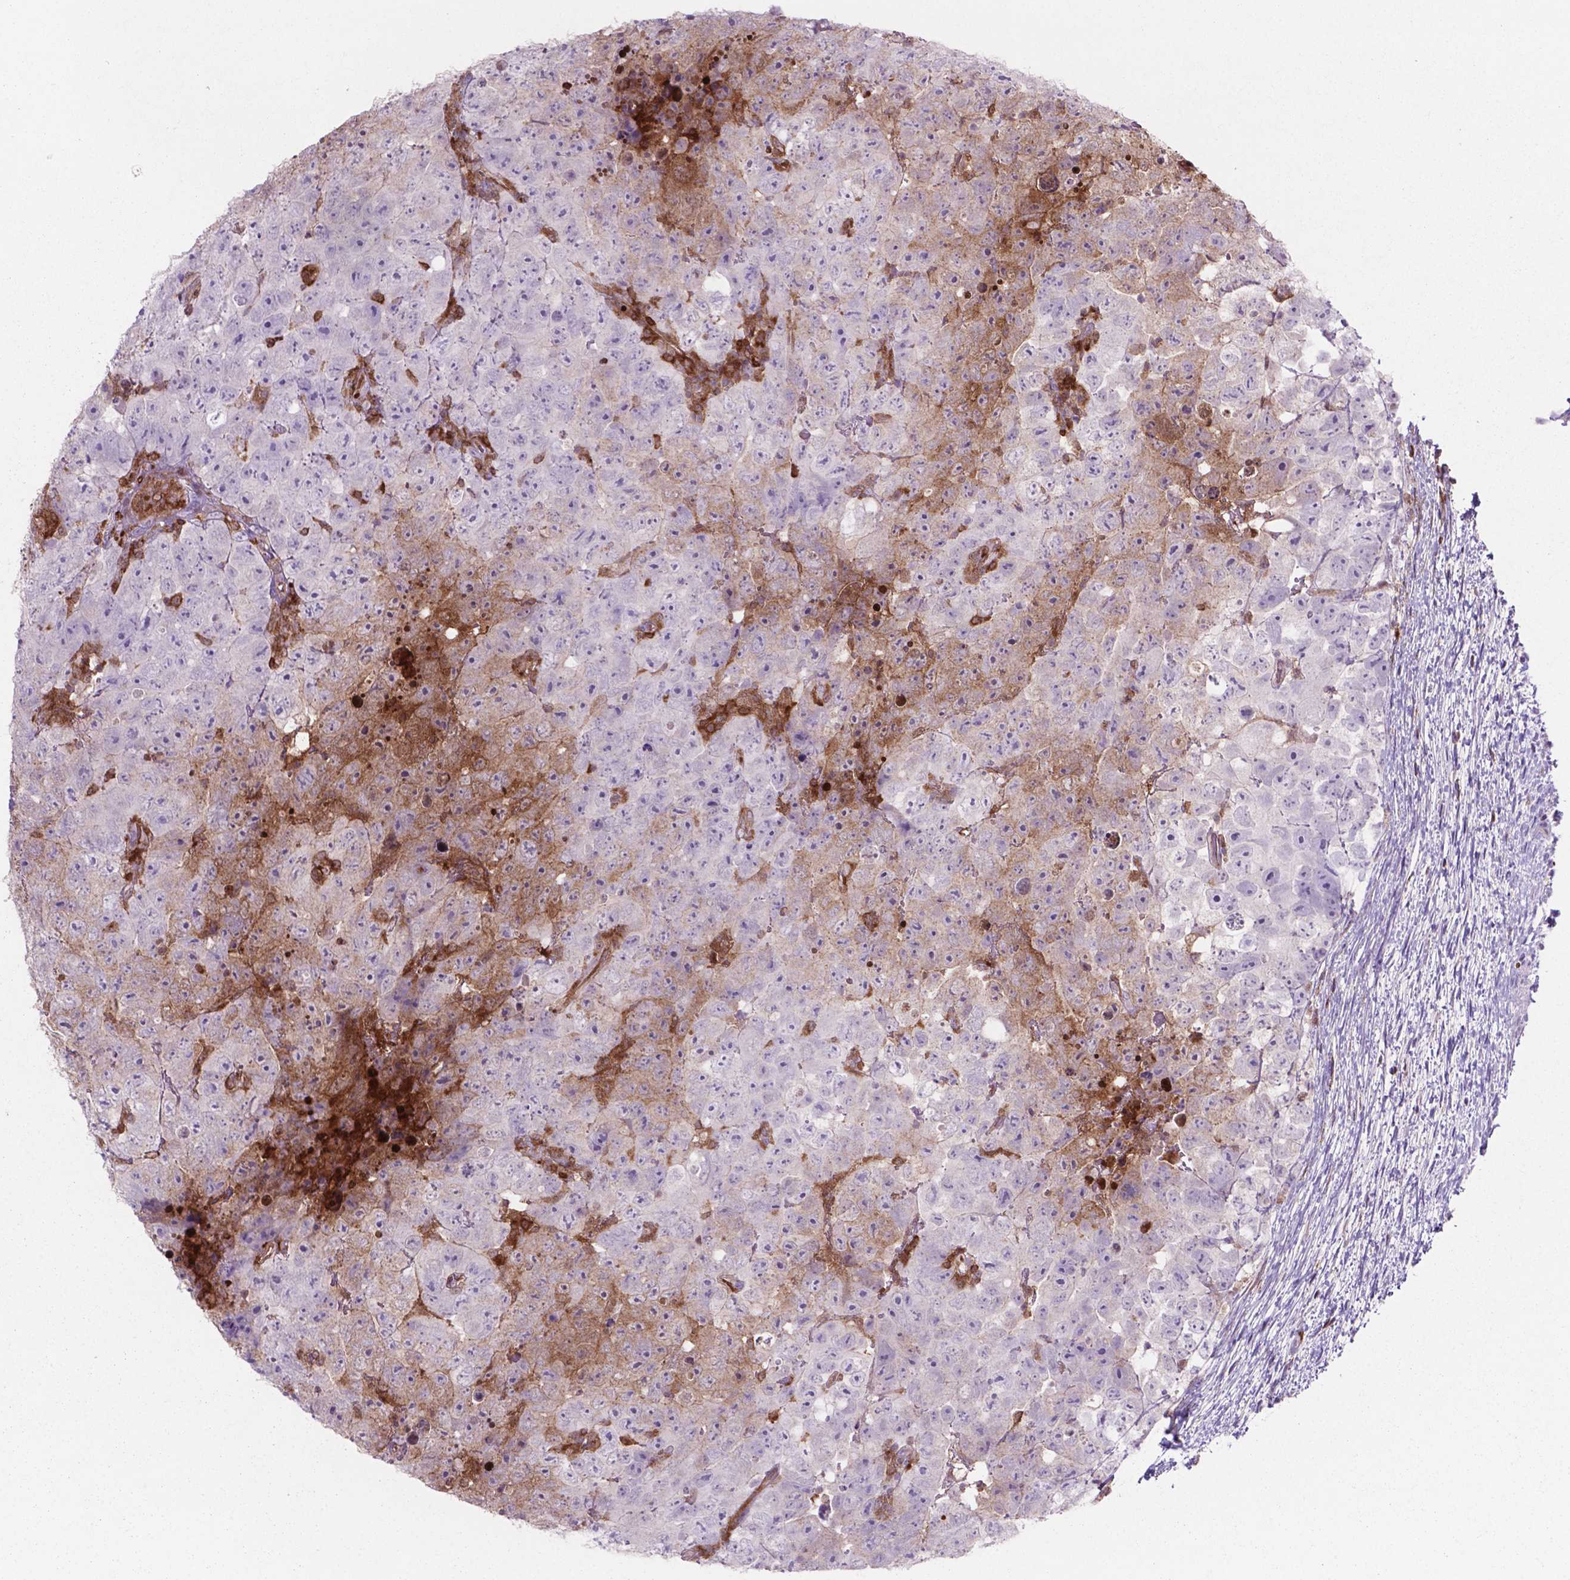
{"staining": {"intensity": "moderate", "quantity": "<25%", "location": "cytoplasmic/membranous"}, "tissue": "testis cancer", "cell_type": "Tumor cells", "image_type": "cancer", "snomed": [{"axis": "morphology", "description": "Carcinoma, Embryonal, NOS"}, {"axis": "topography", "description": "Testis"}], "caption": "Immunohistochemistry (IHC) micrograph of neoplastic tissue: human testis cancer (embryonal carcinoma) stained using IHC exhibits low levels of moderate protein expression localized specifically in the cytoplasmic/membranous of tumor cells, appearing as a cytoplasmic/membranous brown color.", "gene": "LDHA", "patient": {"sex": "male", "age": 24}}